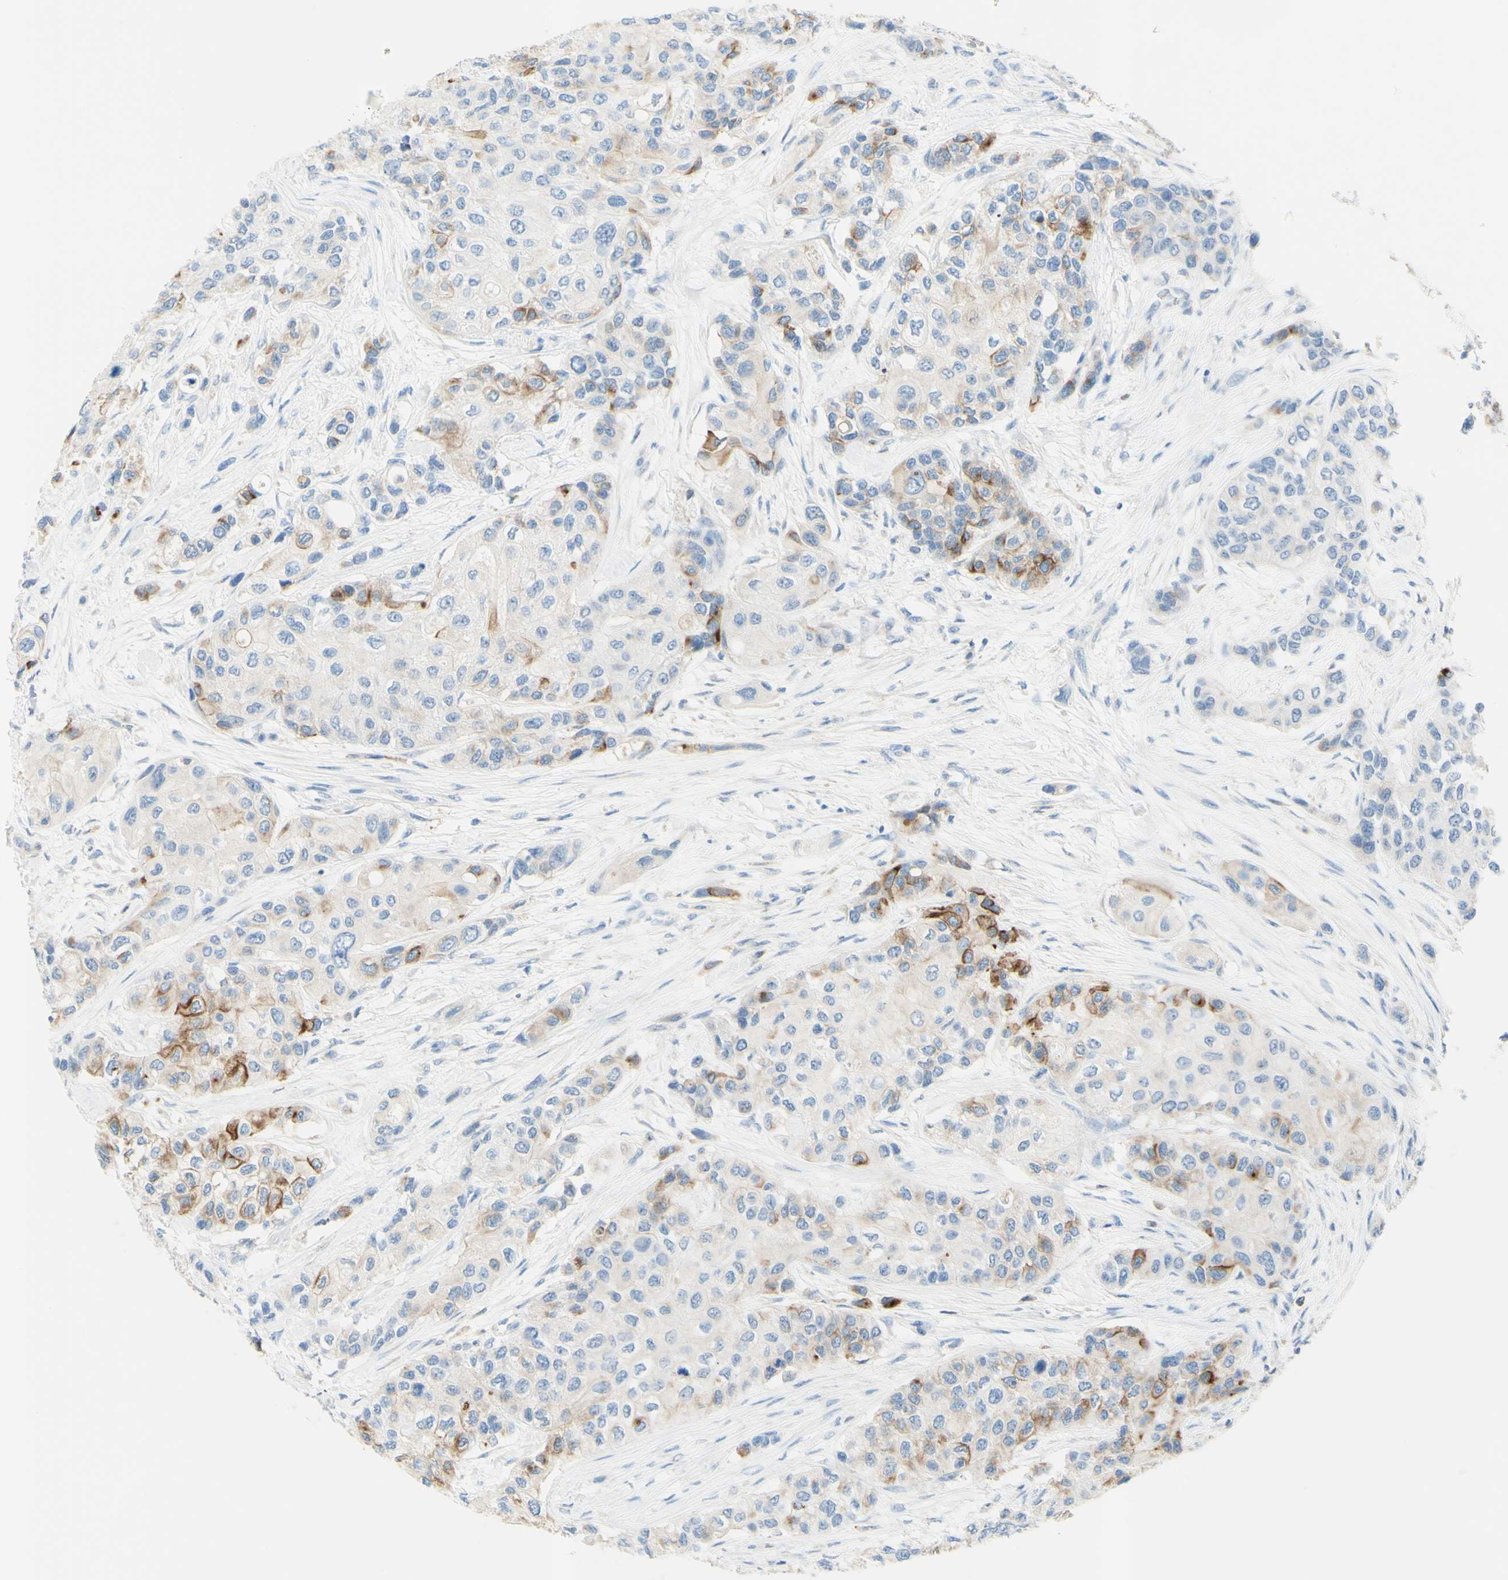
{"staining": {"intensity": "moderate", "quantity": "<25%", "location": "cytoplasmic/membranous"}, "tissue": "urothelial cancer", "cell_type": "Tumor cells", "image_type": "cancer", "snomed": [{"axis": "morphology", "description": "Urothelial carcinoma, High grade"}, {"axis": "topography", "description": "Urinary bladder"}], "caption": "A brown stain highlights moderate cytoplasmic/membranous expression of a protein in urothelial cancer tumor cells. The staining is performed using DAB (3,3'-diaminobenzidine) brown chromogen to label protein expression. The nuclei are counter-stained blue using hematoxylin.", "gene": "TSPAN1", "patient": {"sex": "female", "age": 56}}